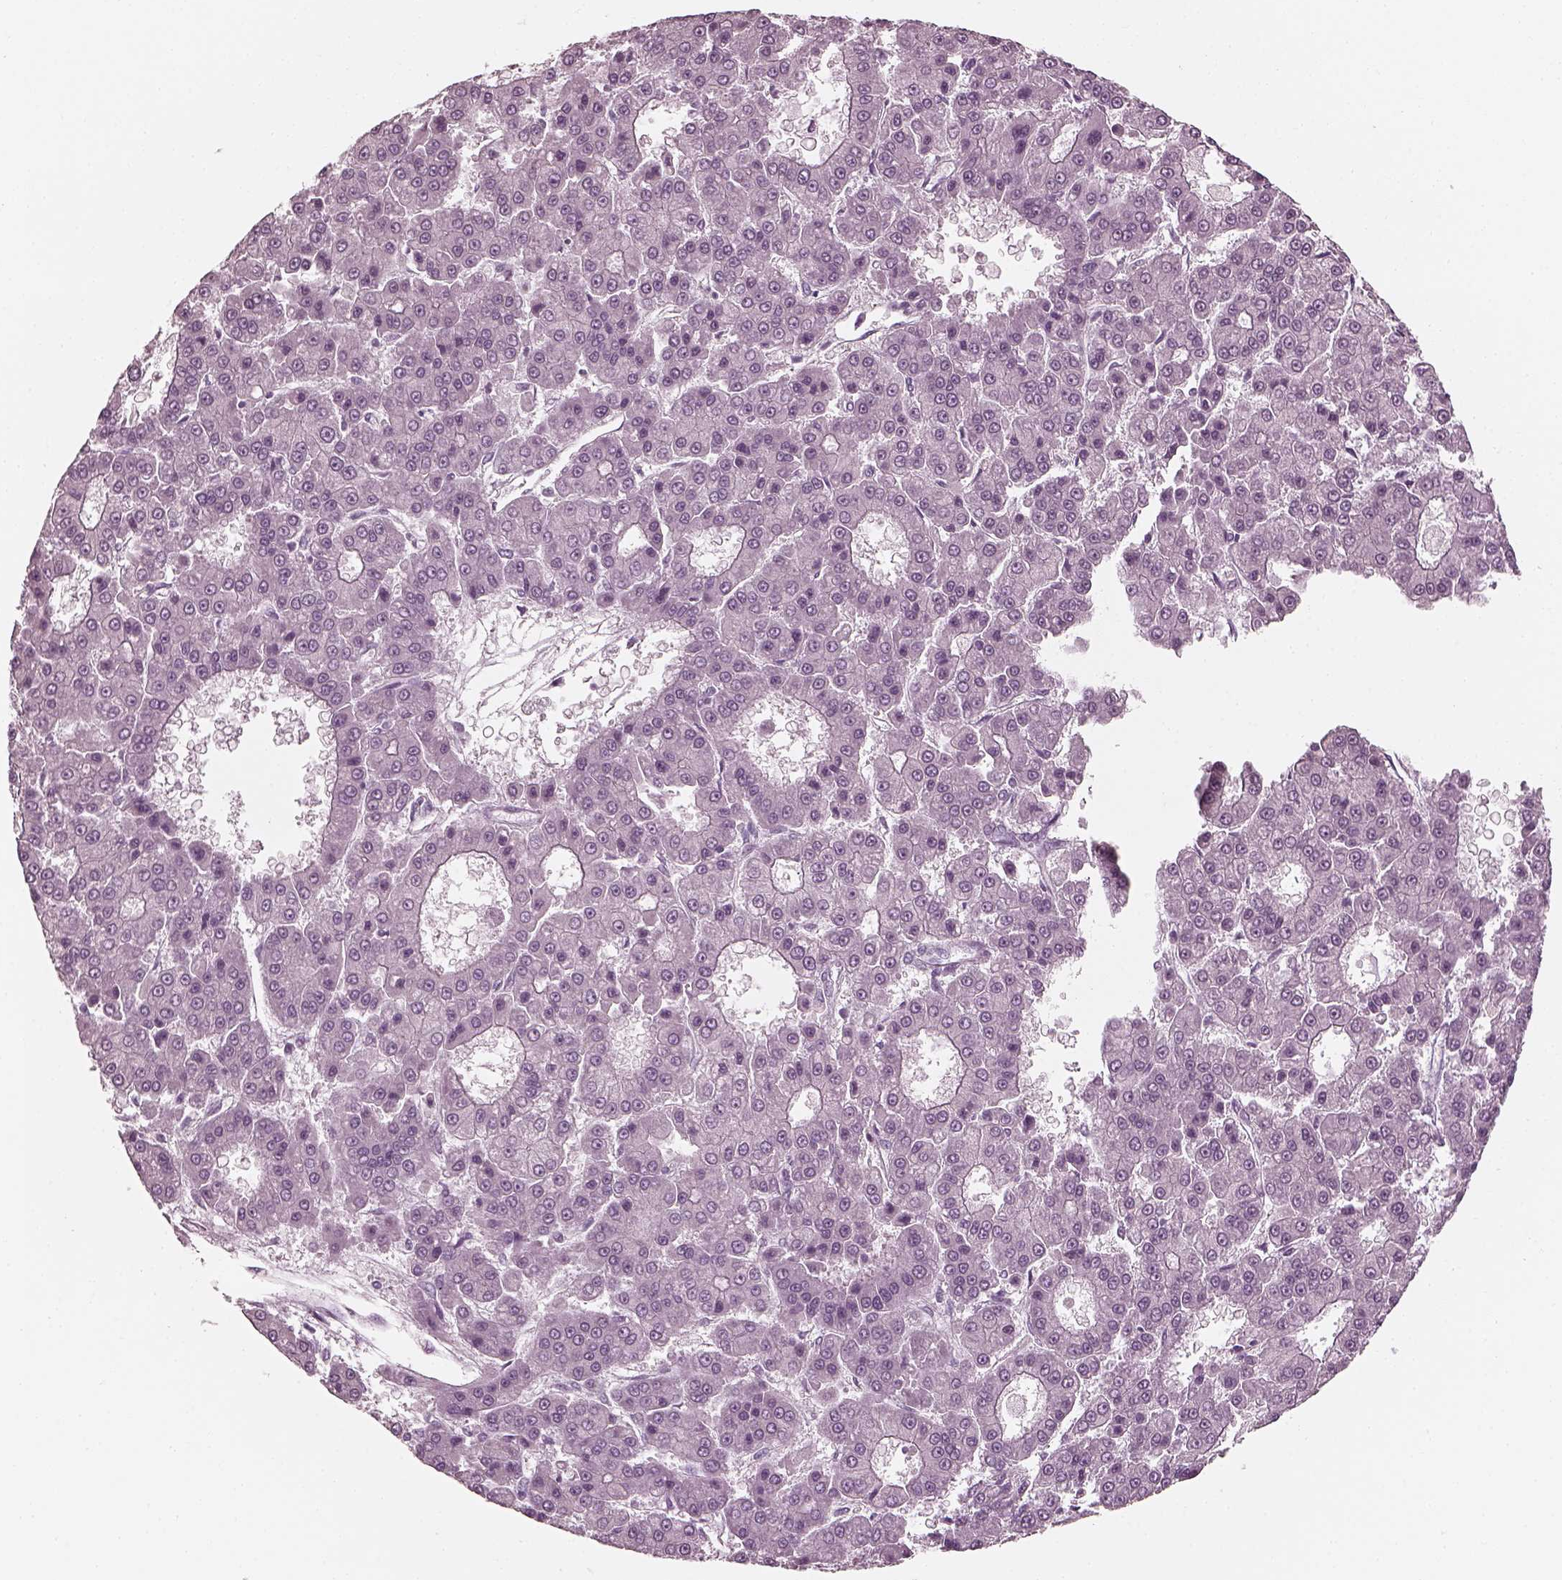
{"staining": {"intensity": "negative", "quantity": "none", "location": "none"}, "tissue": "liver cancer", "cell_type": "Tumor cells", "image_type": "cancer", "snomed": [{"axis": "morphology", "description": "Carcinoma, Hepatocellular, NOS"}, {"axis": "topography", "description": "Liver"}], "caption": "Immunohistochemistry histopathology image of neoplastic tissue: human liver cancer stained with DAB shows no significant protein expression in tumor cells. Nuclei are stained in blue.", "gene": "CNTN1", "patient": {"sex": "male", "age": 70}}